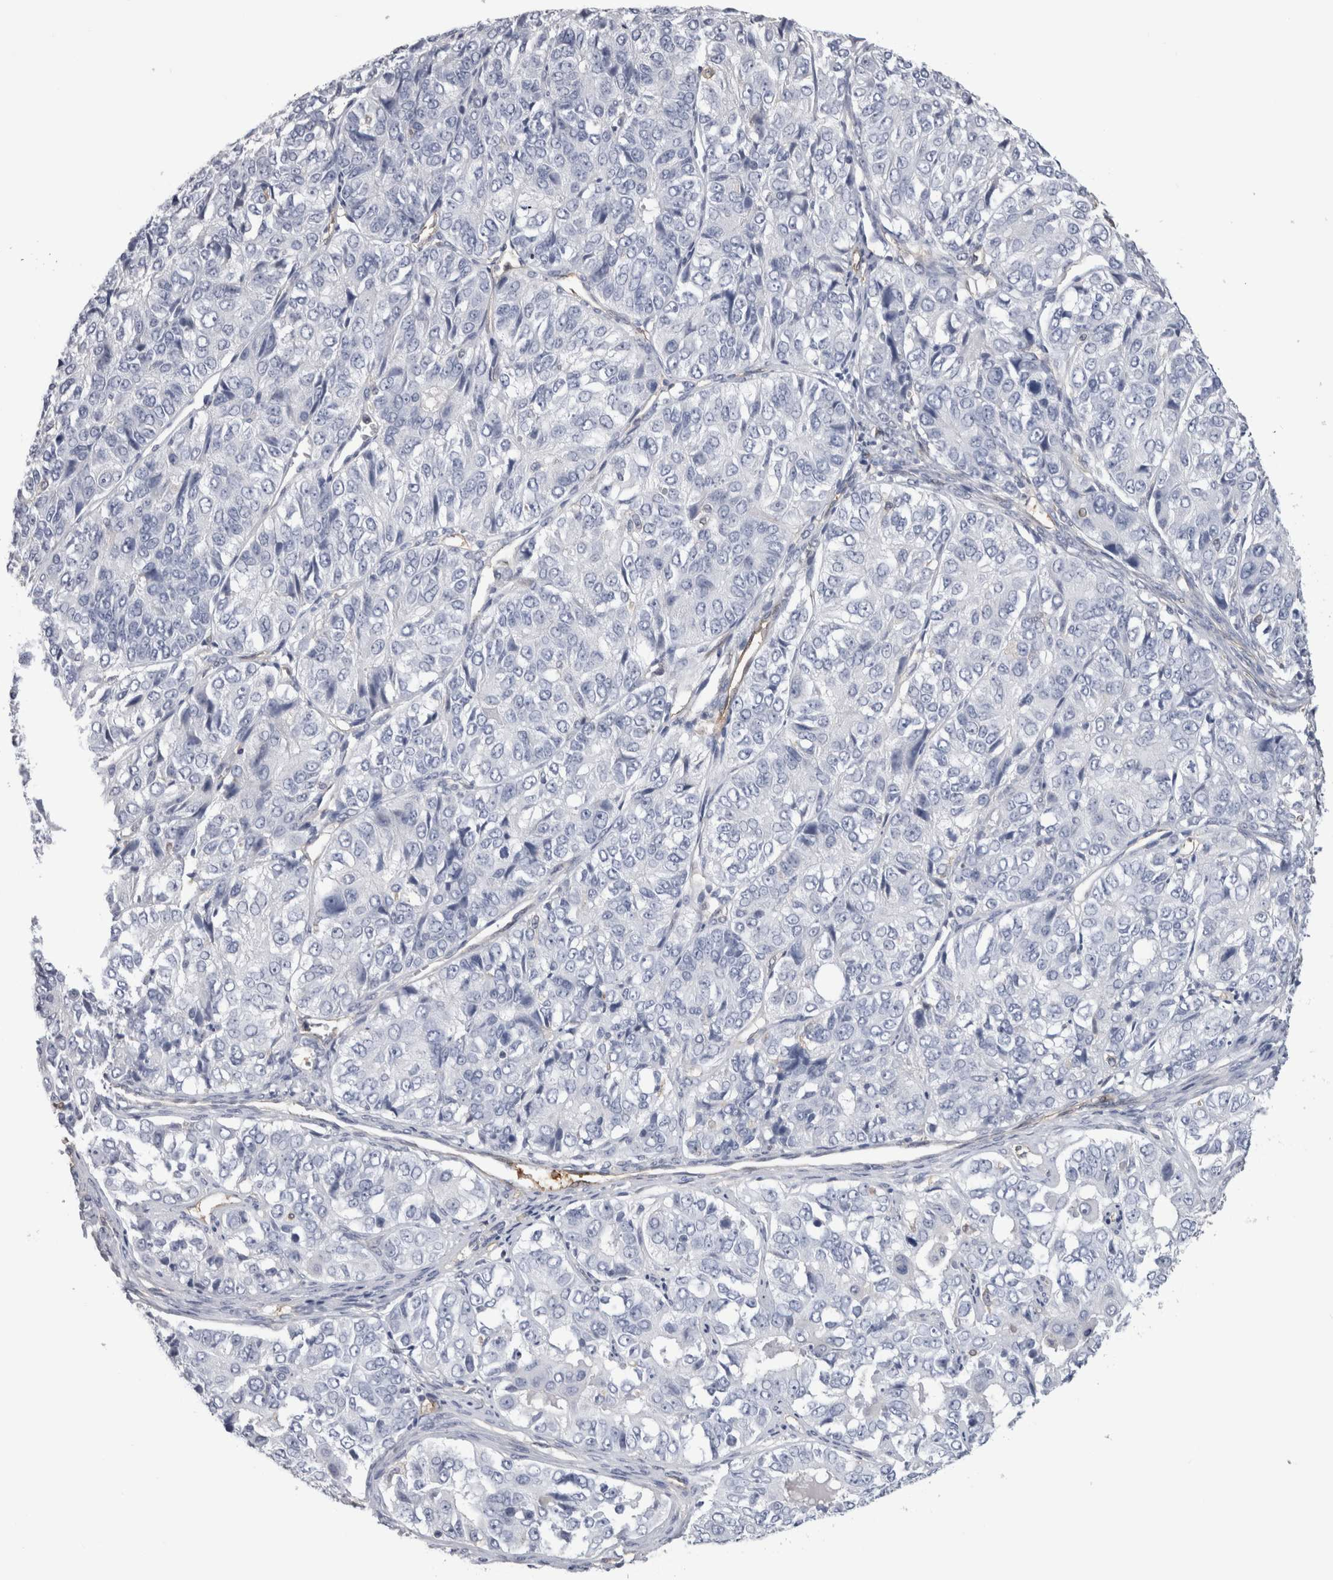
{"staining": {"intensity": "negative", "quantity": "none", "location": "none"}, "tissue": "ovarian cancer", "cell_type": "Tumor cells", "image_type": "cancer", "snomed": [{"axis": "morphology", "description": "Carcinoma, endometroid"}, {"axis": "topography", "description": "Ovary"}], "caption": "Protein analysis of ovarian cancer reveals no significant positivity in tumor cells.", "gene": "SCRN1", "patient": {"sex": "female", "age": 51}}